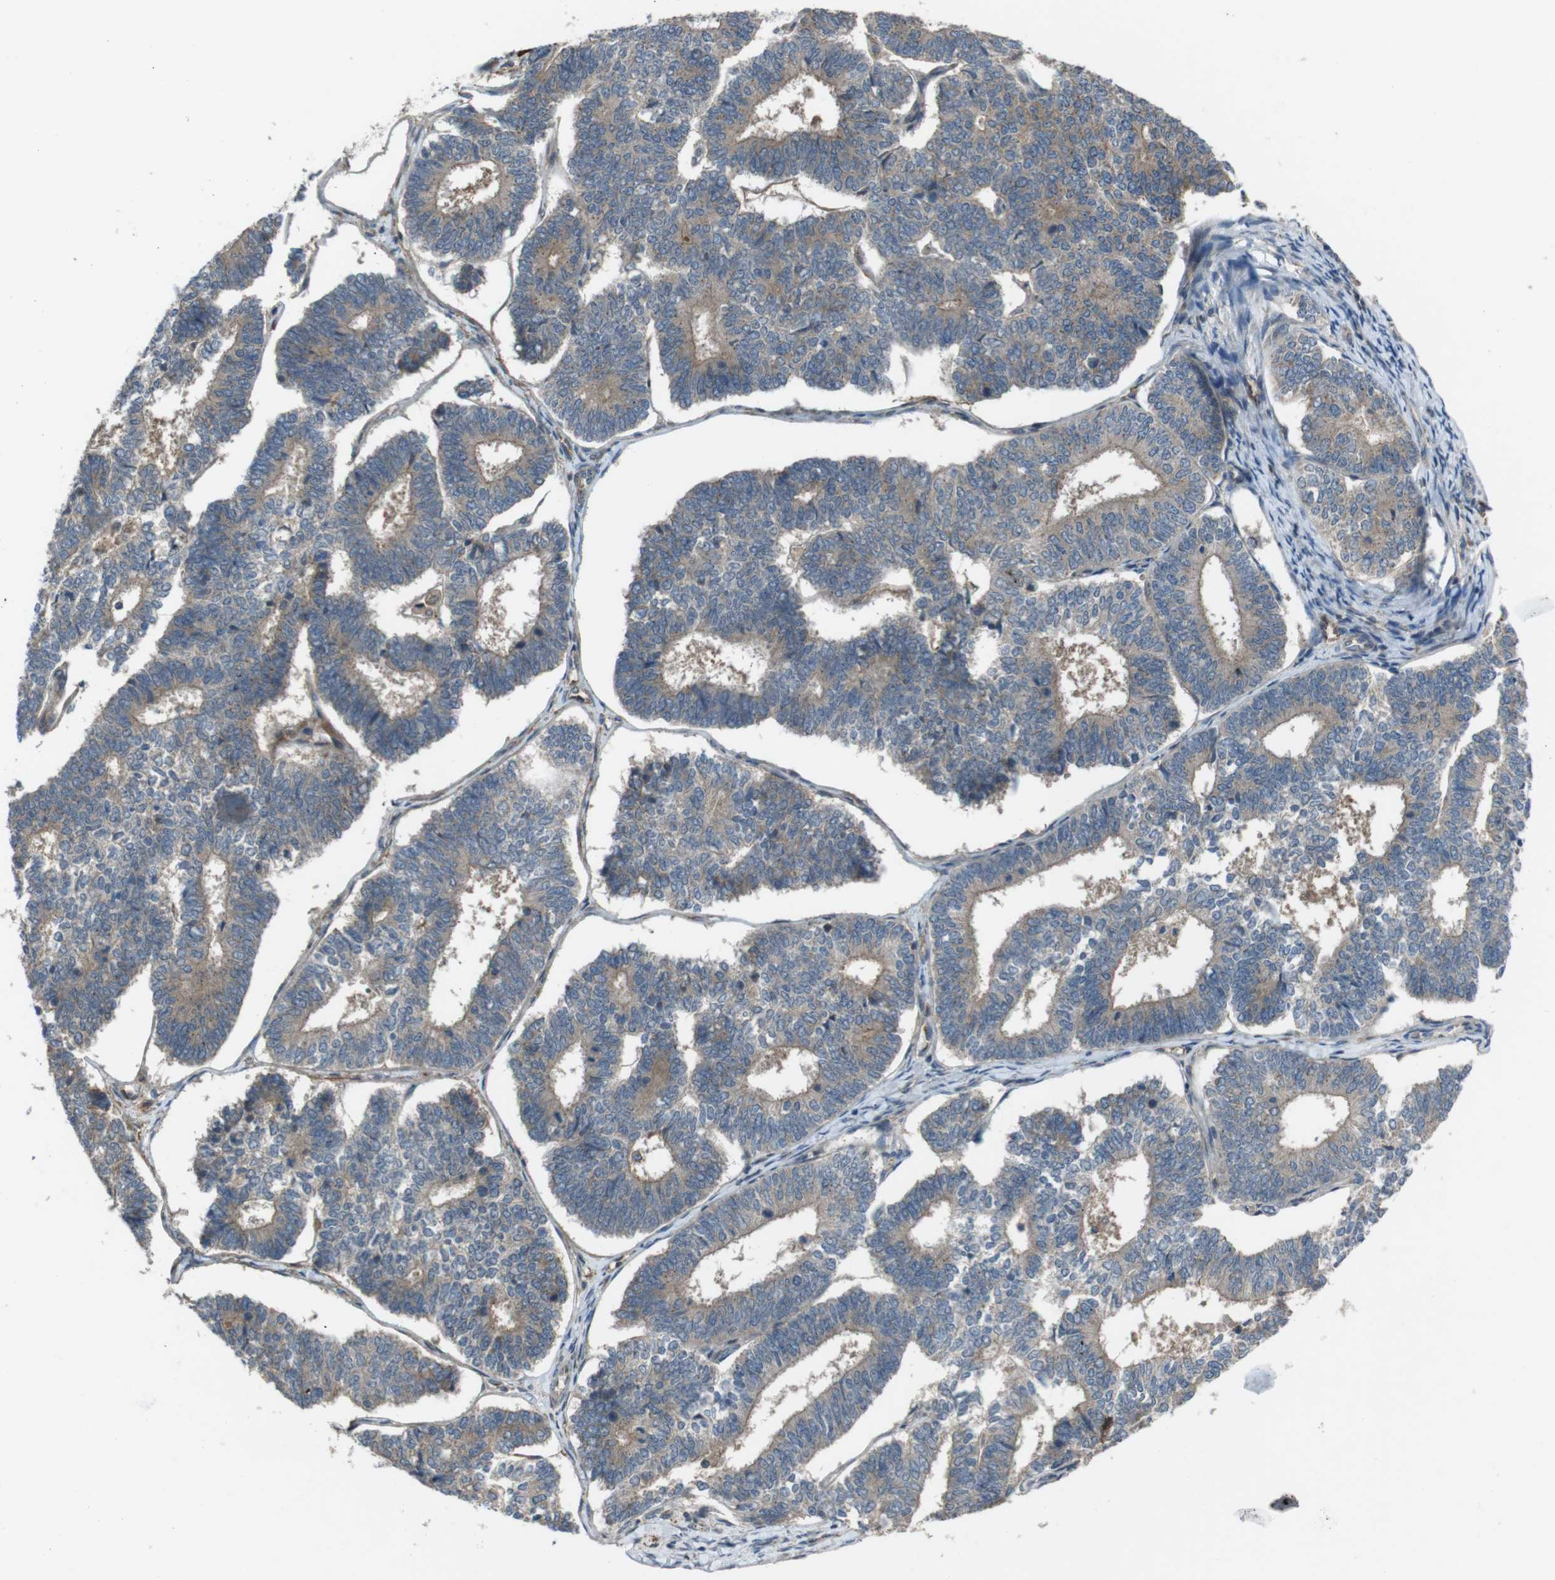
{"staining": {"intensity": "weak", "quantity": ">75%", "location": "cytoplasmic/membranous"}, "tissue": "endometrial cancer", "cell_type": "Tumor cells", "image_type": "cancer", "snomed": [{"axis": "morphology", "description": "Adenocarcinoma, NOS"}, {"axis": "topography", "description": "Endometrium"}], "caption": "Protein positivity by IHC displays weak cytoplasmic/membranous expression in about >75% of tumor cells in endometrial cancer.", "gene": "SLC22A23", "patient": {"sex": "female", "age": 70}}